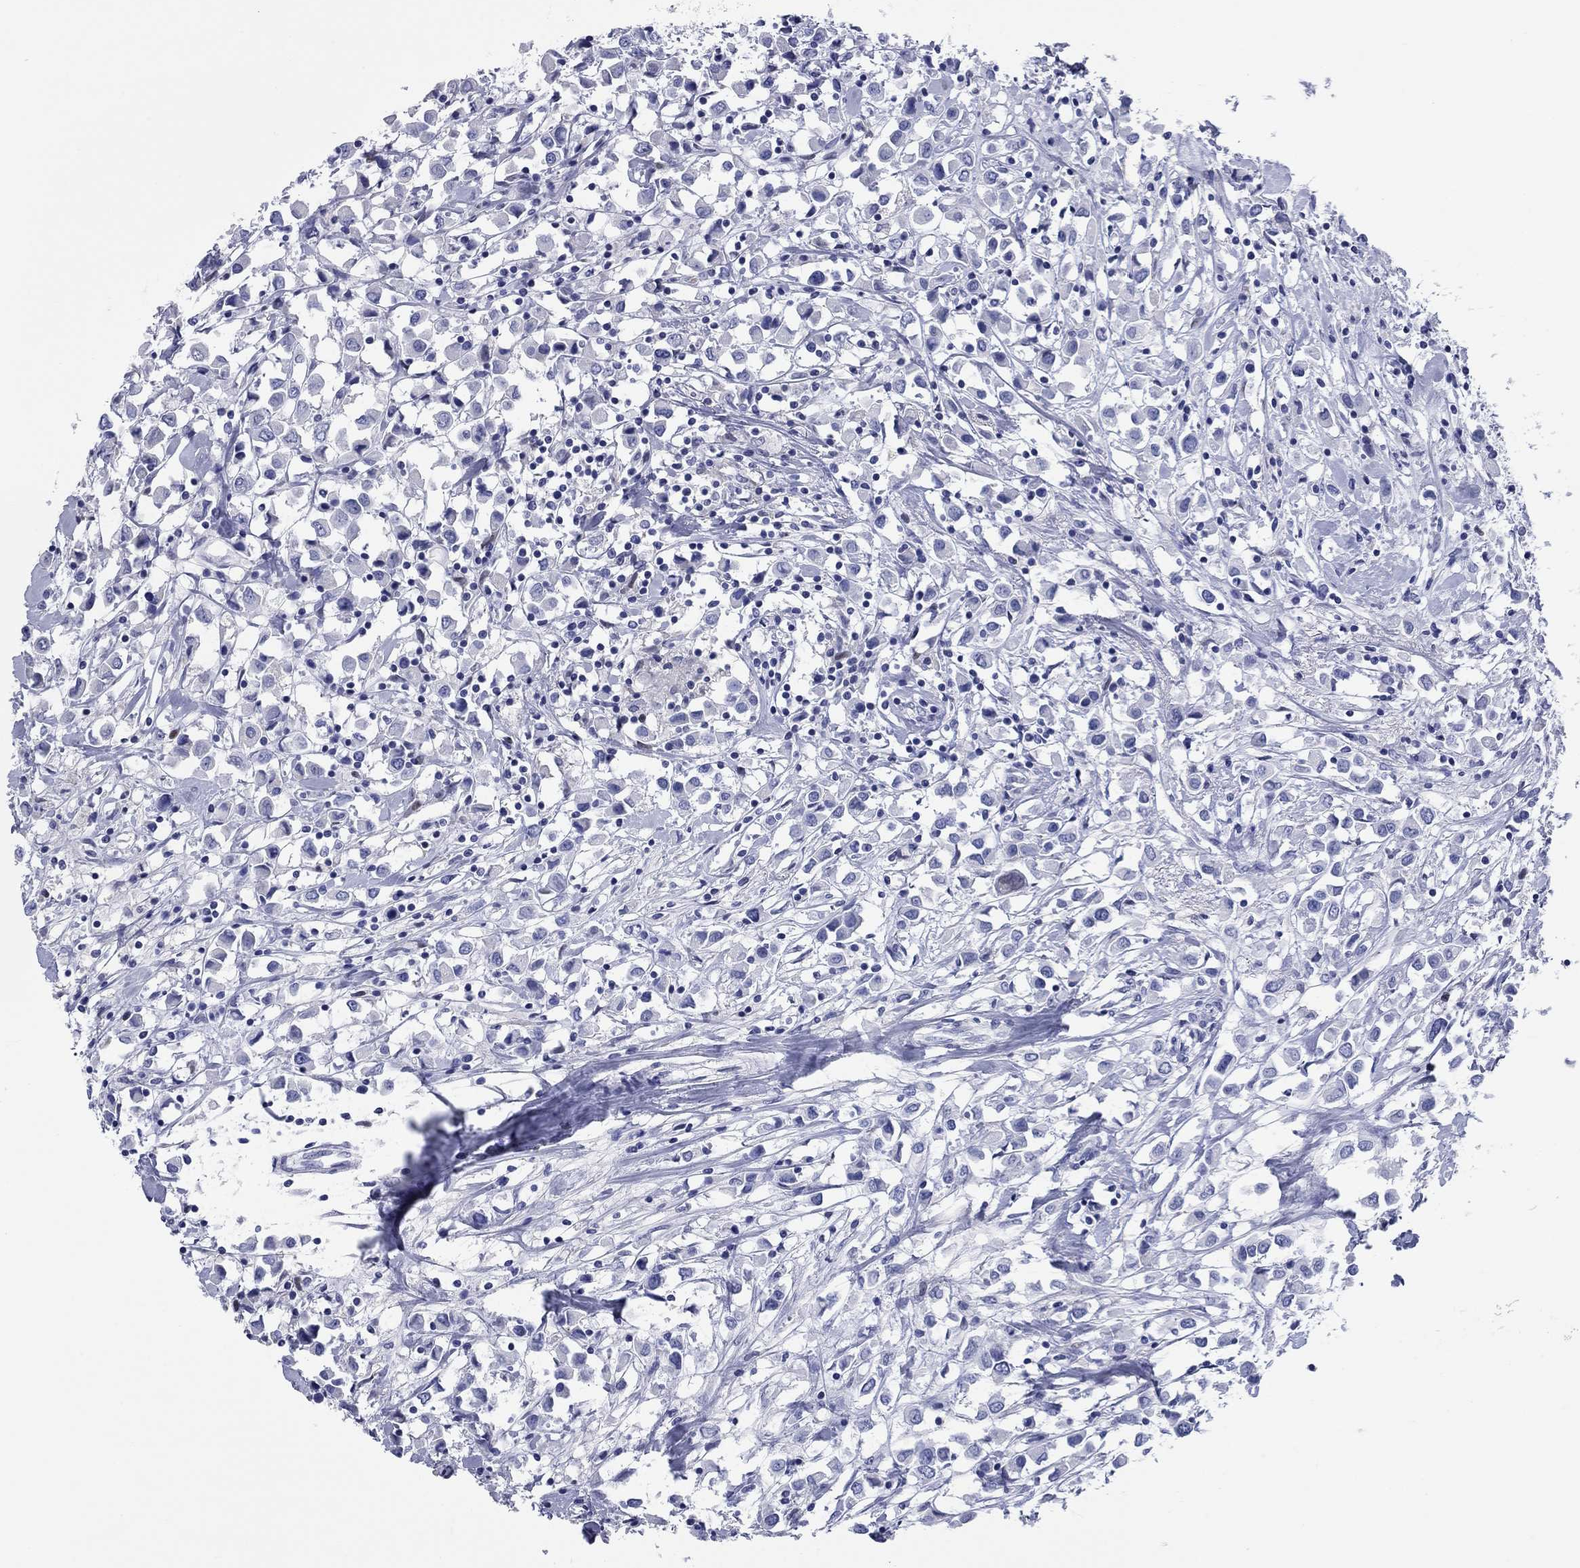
{"staining": {"intensity": "negative", "quantity": "none", "location": "none"}, "tissue": "breast cancer", "cell_type": "Tumor cells", "image_type": "cancer", "snomed": [{"axis": "morphology", "description": "Duct carcinoma"}, {"axis": "topography", "description": "Breast"}], "caption": "An image of human breast cancer is negative for staining in tumor cells.", "gene": "CCNA1", "patient": {"sex": "female", "age": 61}}